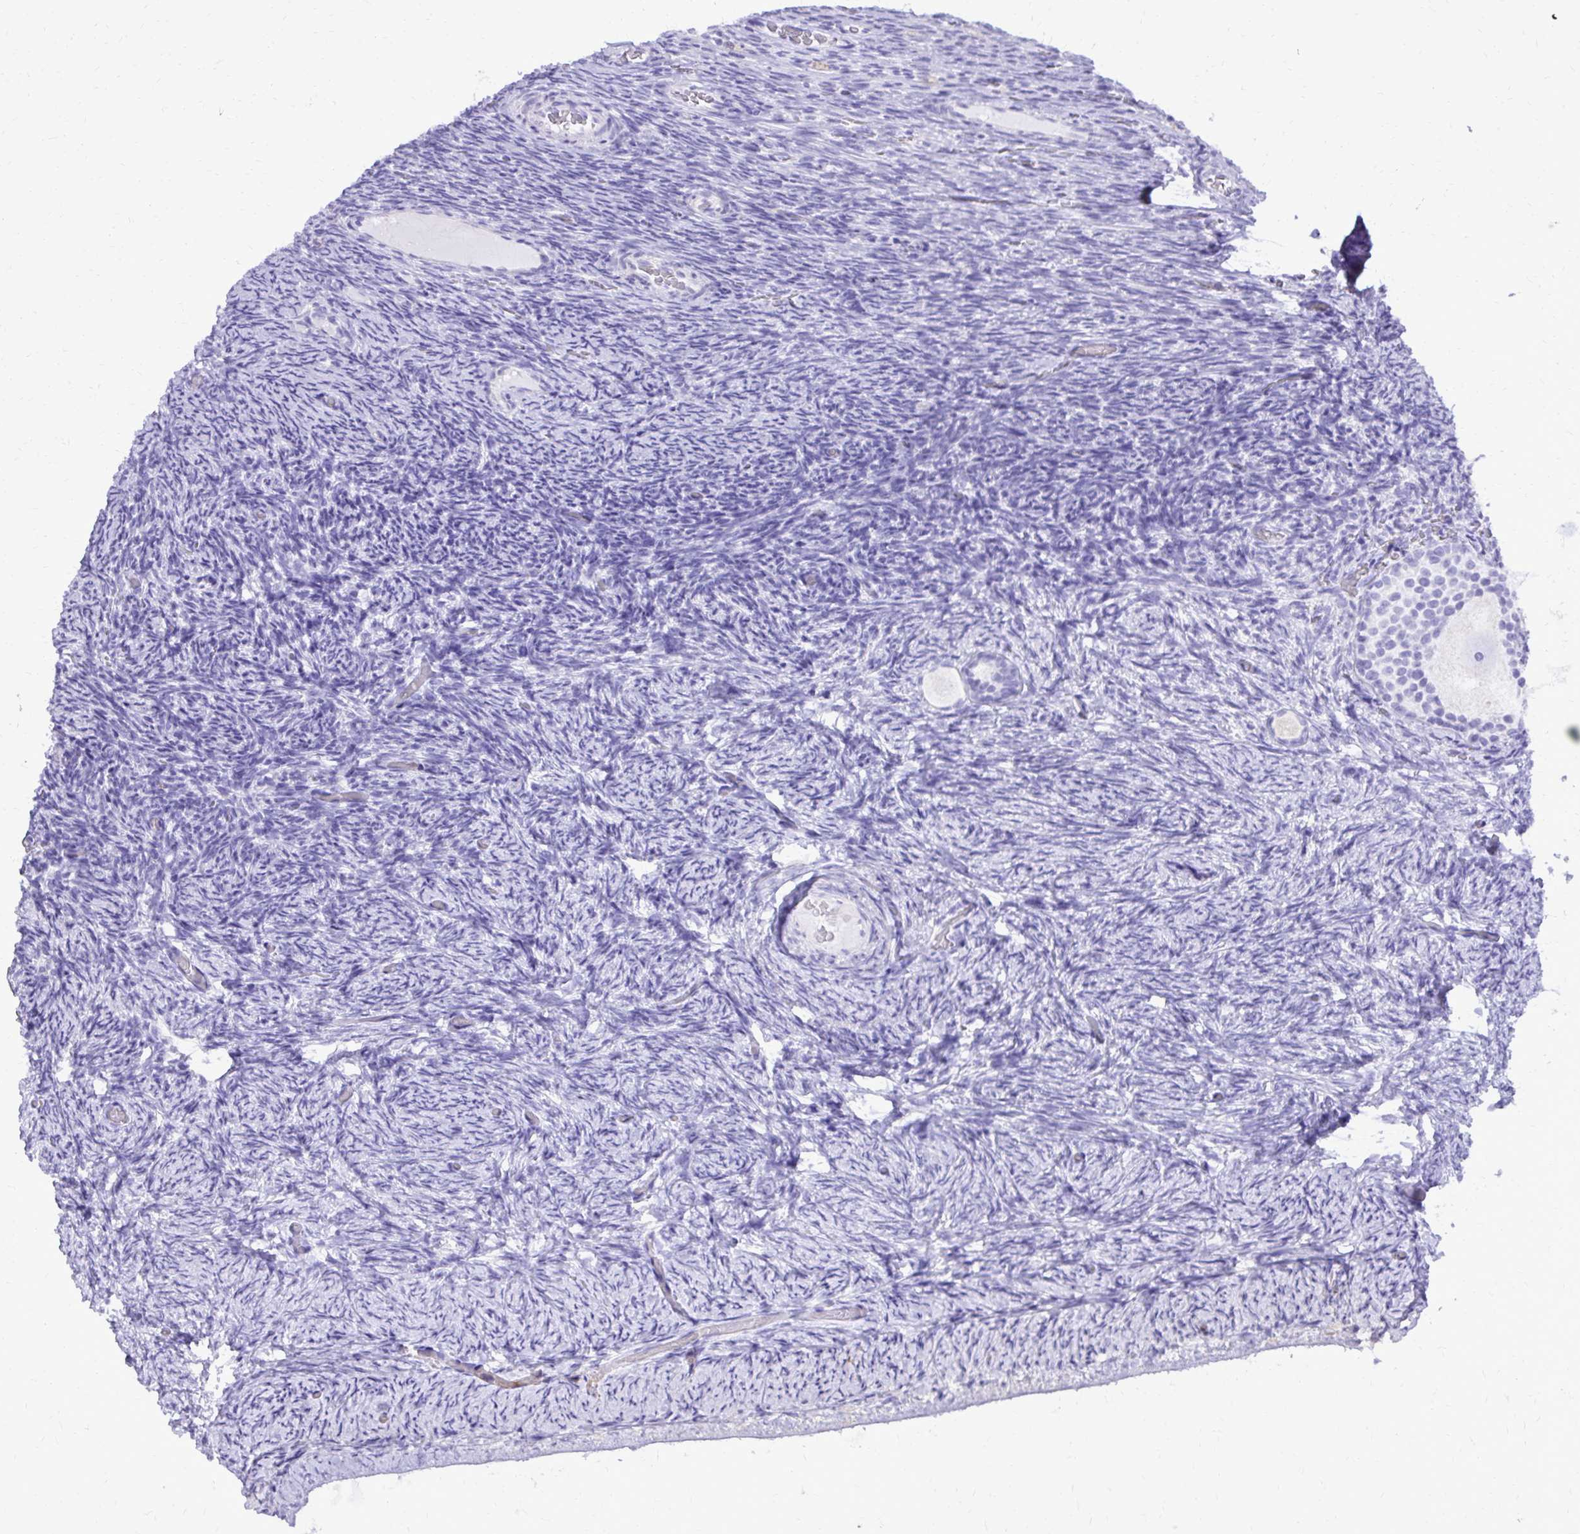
{"staining": {"intensity": "negative", "quantity": "none", "location": "none"}, "tissue": "ovary", "cell_type": "Follicle cells", "image_type": "normal", "snomed": [{"axis": "morphology", "description": "Normal tissue, NOS"}, {"axis": "topography", "description": "Ovary"}], "caption": "Unremarkable ovary was stained to show a protein in brown. There is no significant positivity in follicle cells.", "gene": "CAT", "patient": {"sex": "female", "age": 34}}